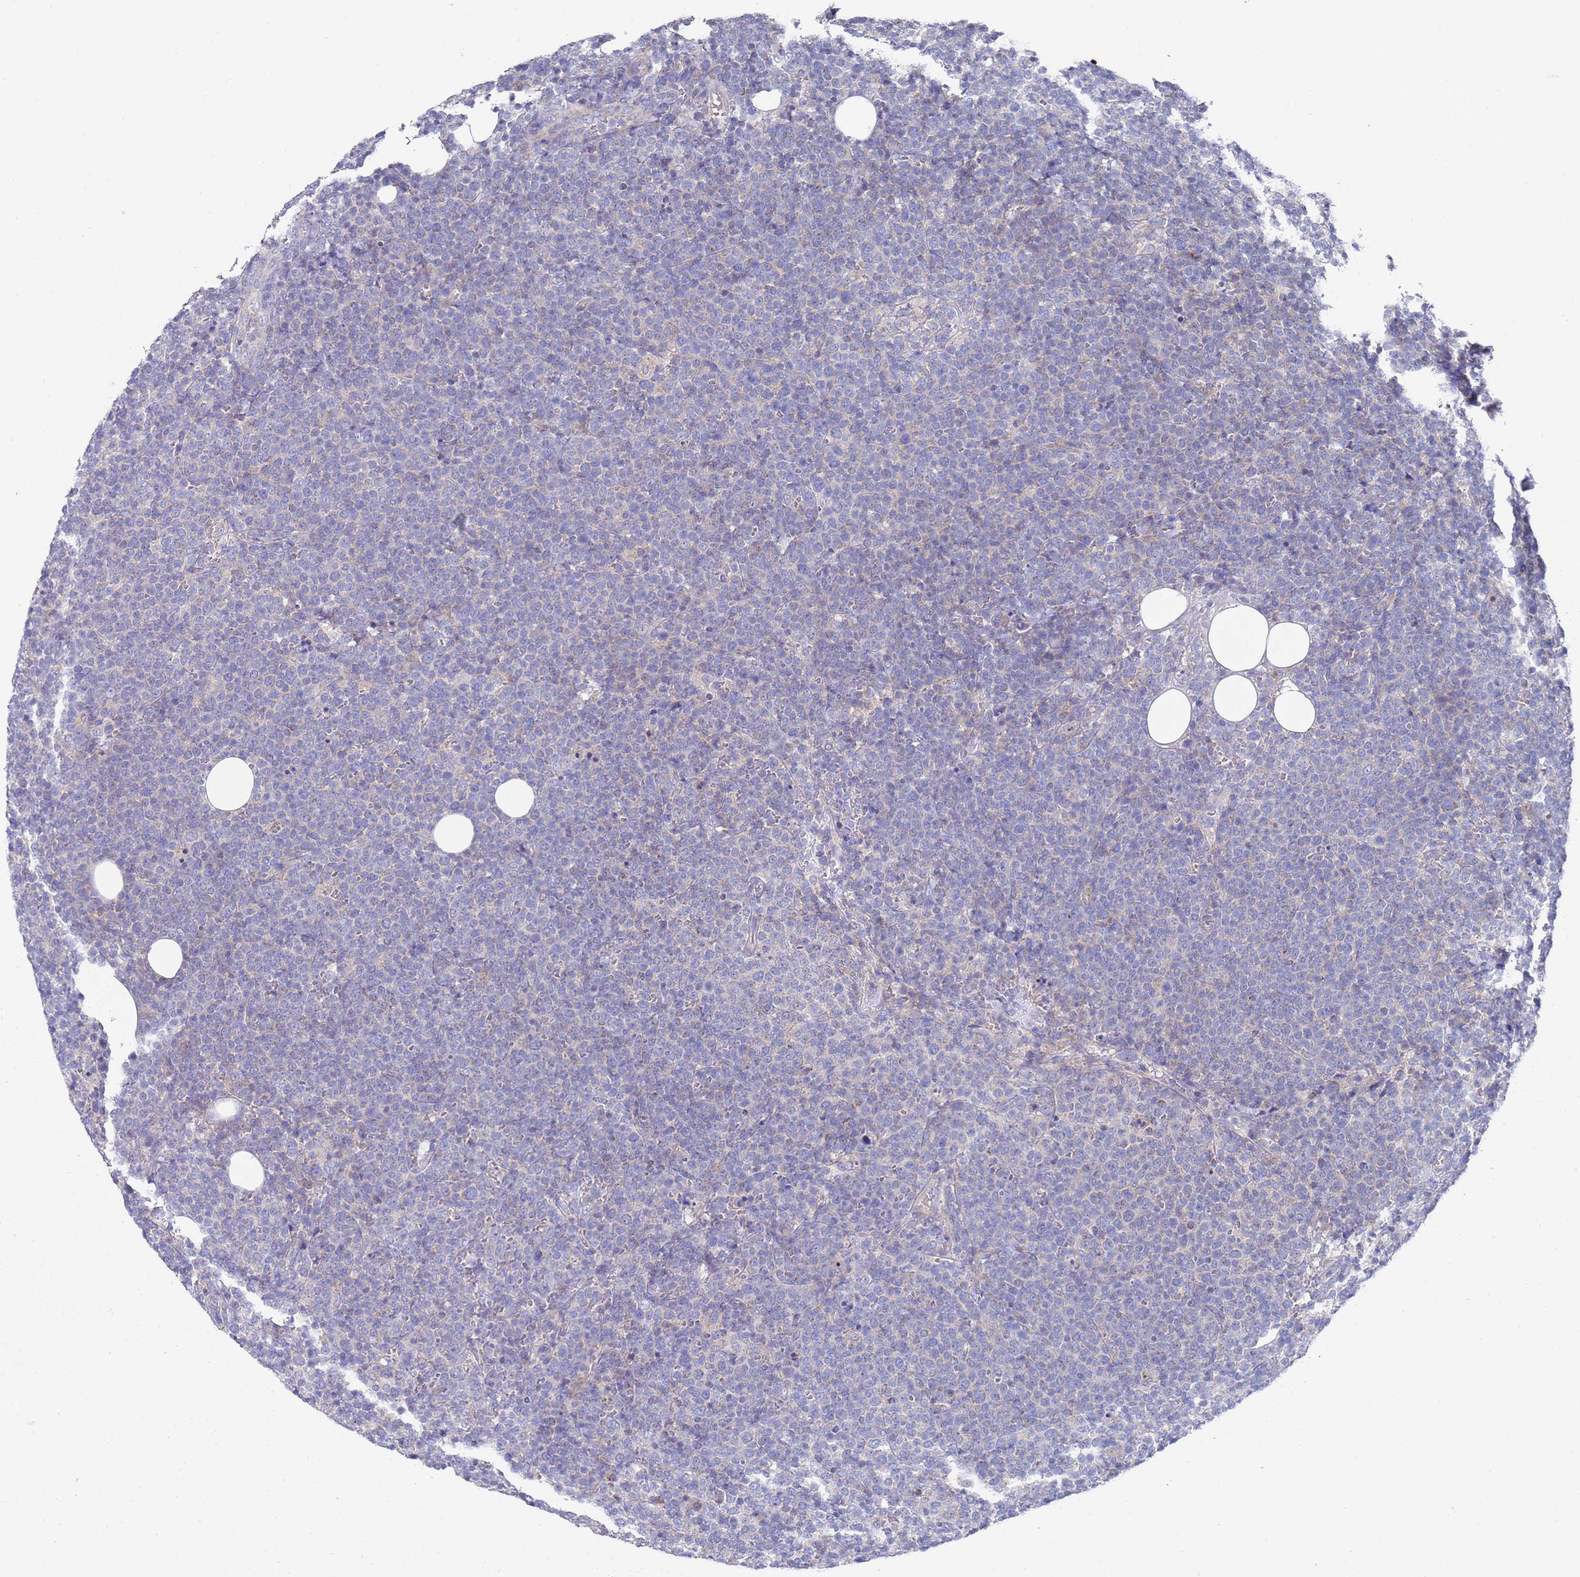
{"staining": {"intensity": "weak", "quantity": "<25%", "location": "cytoplasmic/membranous"}, "tissue": "lymphoma", "cell_type": "Tumor cells", "image_type": "cancer", "snomed": [{"axis": "morphology", "description": "Malignant lymphoma, non-Hodgkin's type, High grade"}, {"axis": "topography", "description": "Lymph node"}], "caption": "Immunohistochemical staining of human lymphoma reveals no significant expression in tumor cells. Nuclei are stained in blue.", "gene": "NPEPPS", "patient": {"sex": "male", "age": 61}}